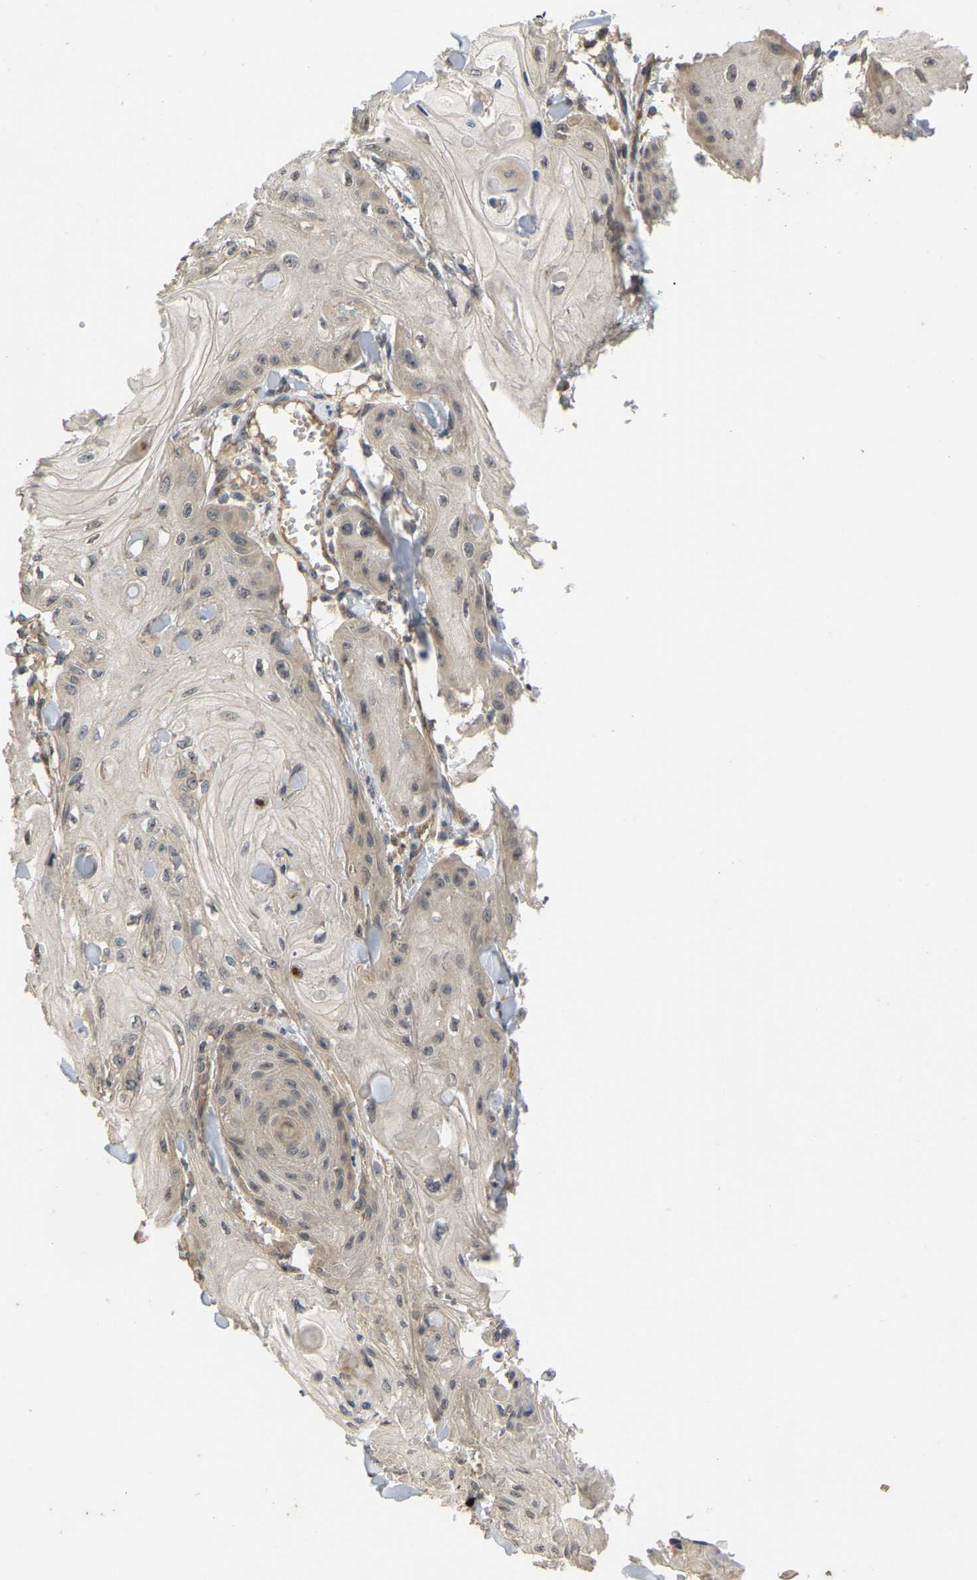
{"staining": {"intensity": "weak", "quantity": "<25%", "location": "cytoplasmic/membranous"}, "tissue": "skin cancer", "cell_type": "Tumor cells", "image_type": "cancer", "snomed": [{"axis": "morphology", "description": "Squamous cell carcinoma, NOS"}, {"axis": "topography", "description": "Skin"}], "caption": "DAB immunohistochemical staining of human skin squamous cell carcinoma reveals no significant expression in tumor cells.", "gene": "LIMK2", "patient": {"sex": "male", "age": 74}}